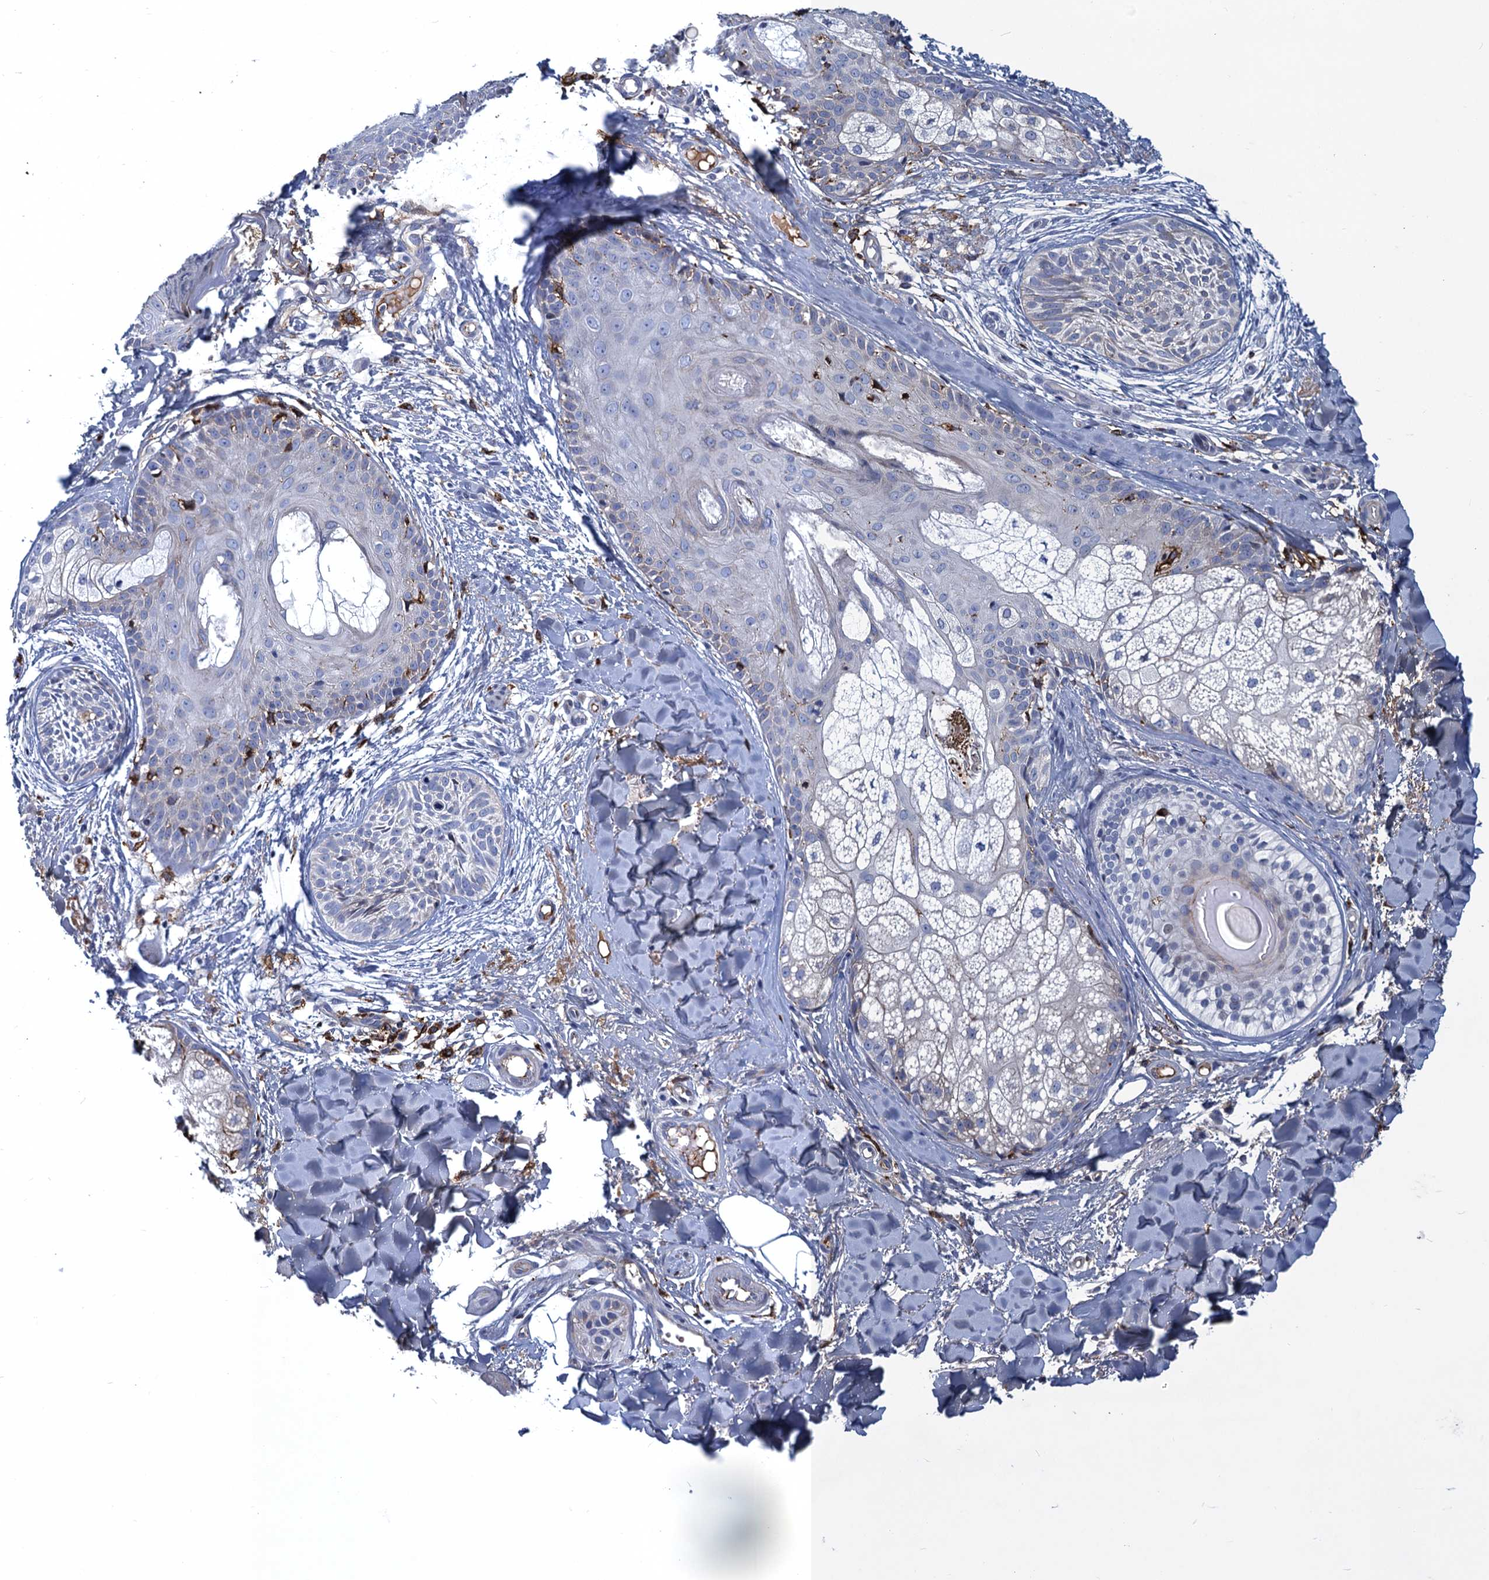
{"staining": {"intensity": "negative", "quantity": "none", "location": "none"}, "tissue": "skin cancer", "cell_type": "Tumor cells", "image_type": "cancer", "snomed": [{"axis": "morphology", "description": "Basal cell carcinoma"}, {"axis": "topography", "description": "Skin"}], "caption": "Skin basal cell carcinoma was stained to show a protein in brown. There is no significant expression in tumor cells. Brightfield microscopy of IHC stained with DAB (3,3'-diaminobenzidine) (brown) and hematoxylin (blue), captured at high magnification.", "gene": "DNHD1", "patient": {"sex": "female", "age": 61}}